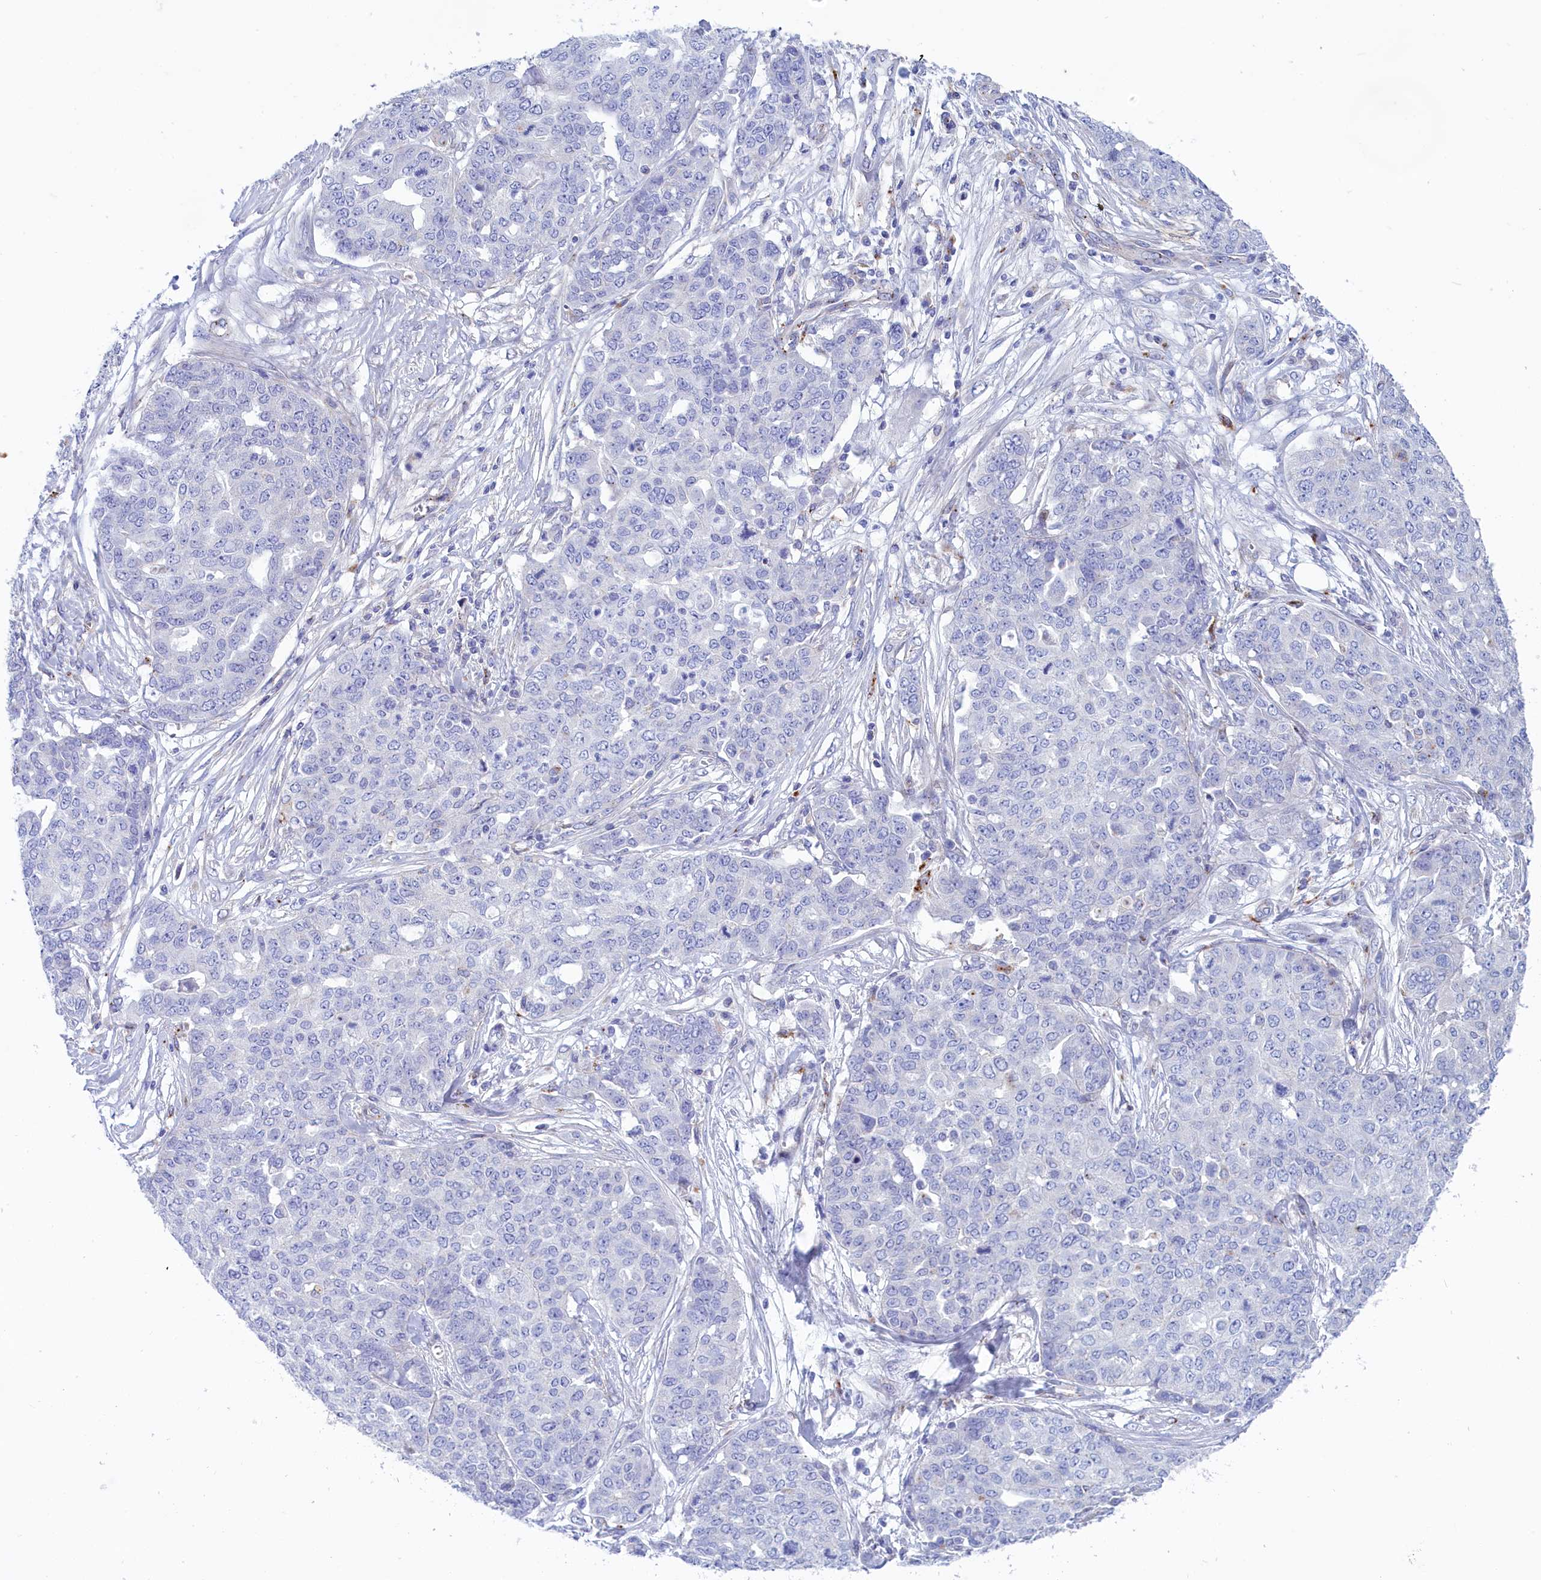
{"staining": {"intensity": "negative", "quantity": "none", "location": "none"}, "tissue": "ovarian cancer", "cell_type": "Tumor cells", "image_type": "cancer", "snomed": [{"axis": "morphology", "description": "Cystadenocarcinoma, serous, NOS"}, {"axis": "topography", "description": "Soft tissue"}, {"axis": "topography", "description": "Ovary"}], "caption": "DAB (3,3'-diaminobenzidine) immunohistochemical staining of human ovarian cancer (serous cystadenocarcinoma) exhibits no significant expression in tumor cells.", "gene": "WDR6", "patient": {"sex": "female", "age": 57}}